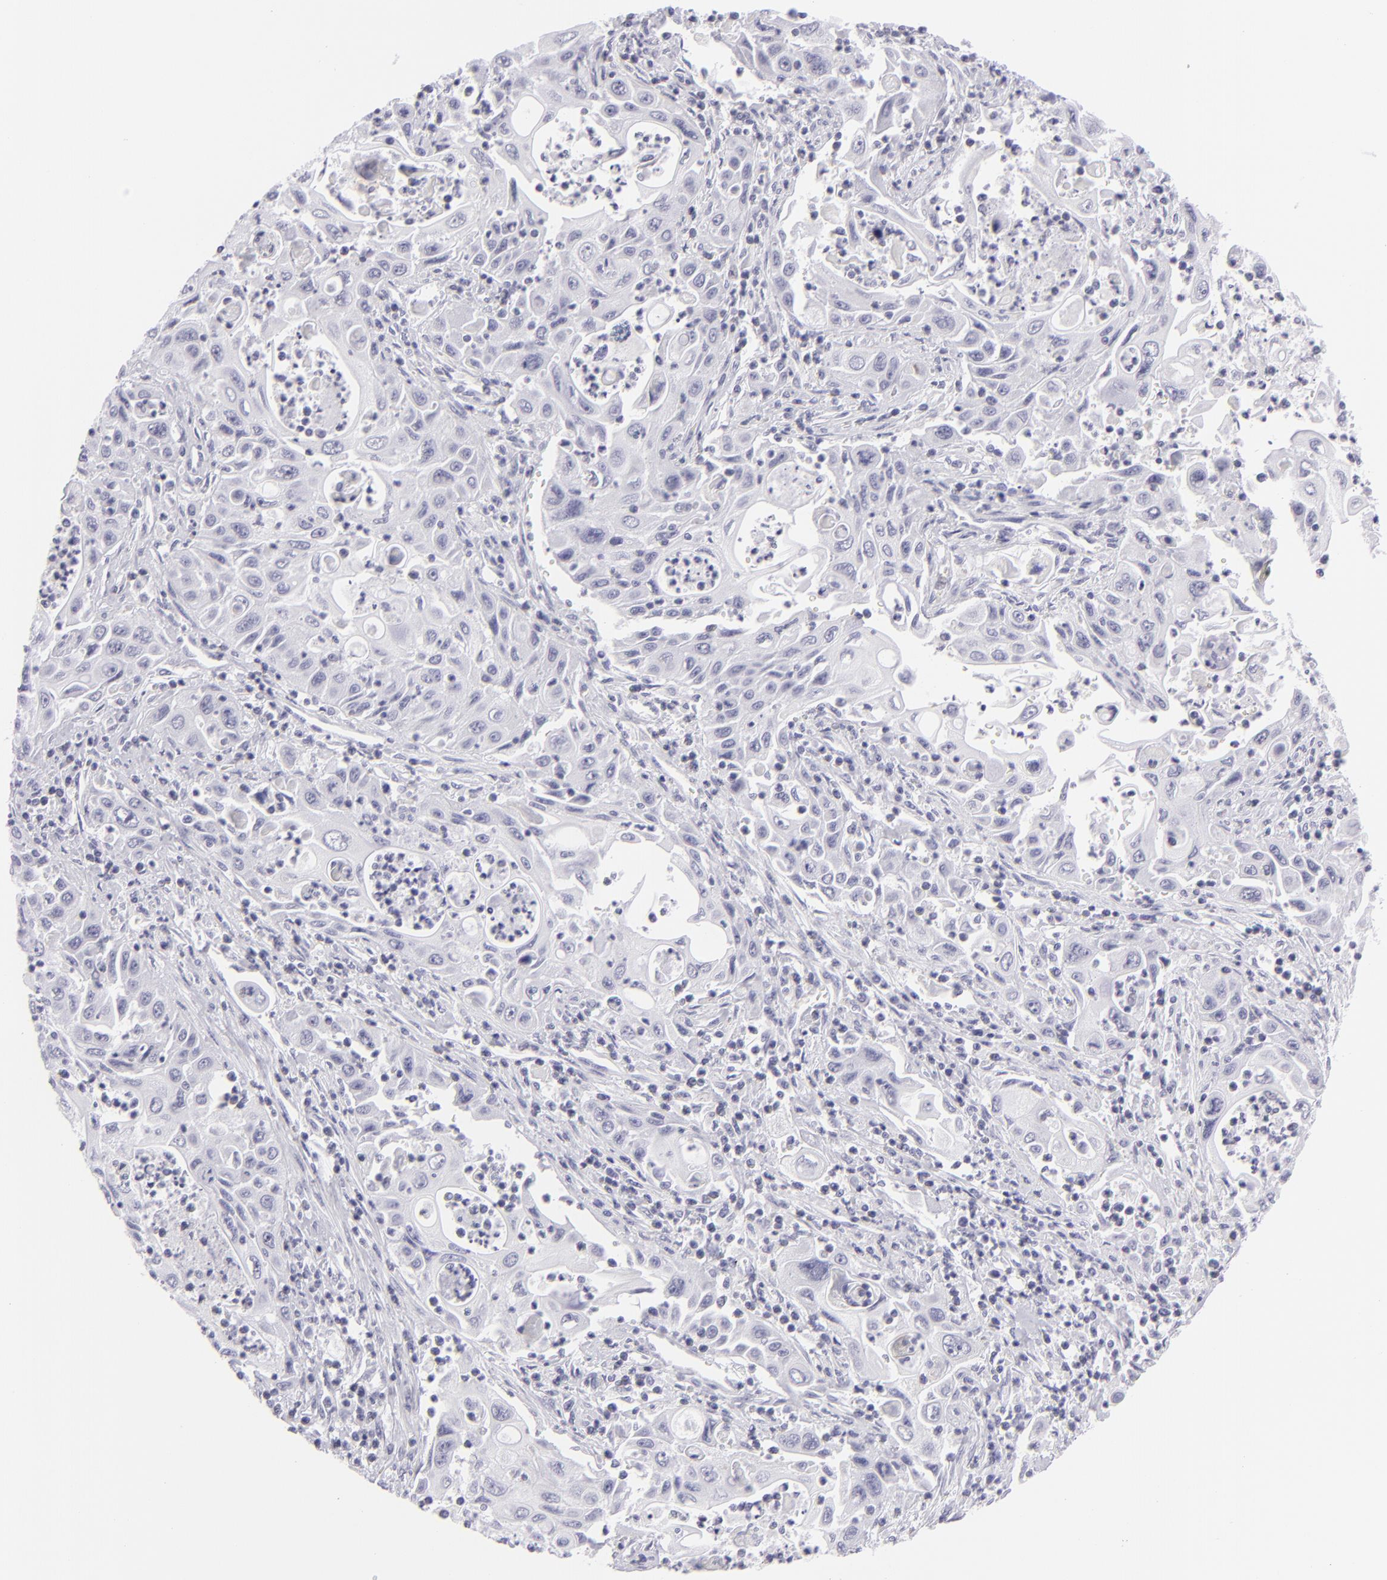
{"staining": {"intensity": "negative", "quantity": "none", "location": "none"}, "tissue": "pancreatic cancer", "cell_type": "Tumor cells", "image_type": "cancer", "snomed": [{"axis": "morphology", "description": "Adenocarcinoma, NOS"}, {"axis": "topography", "description": "Pancreas"}], "caption": "High magnification brightfield microscopy of adenocarcinoma (pancreatic) stained with DAB (3,3'-diaminobenzidine) (brown) and counterstained with hematoxylin (blue): tumor cells show no significant expression.", "gene": "FCER2", "patient": {"sex": "male", "age": 70}}